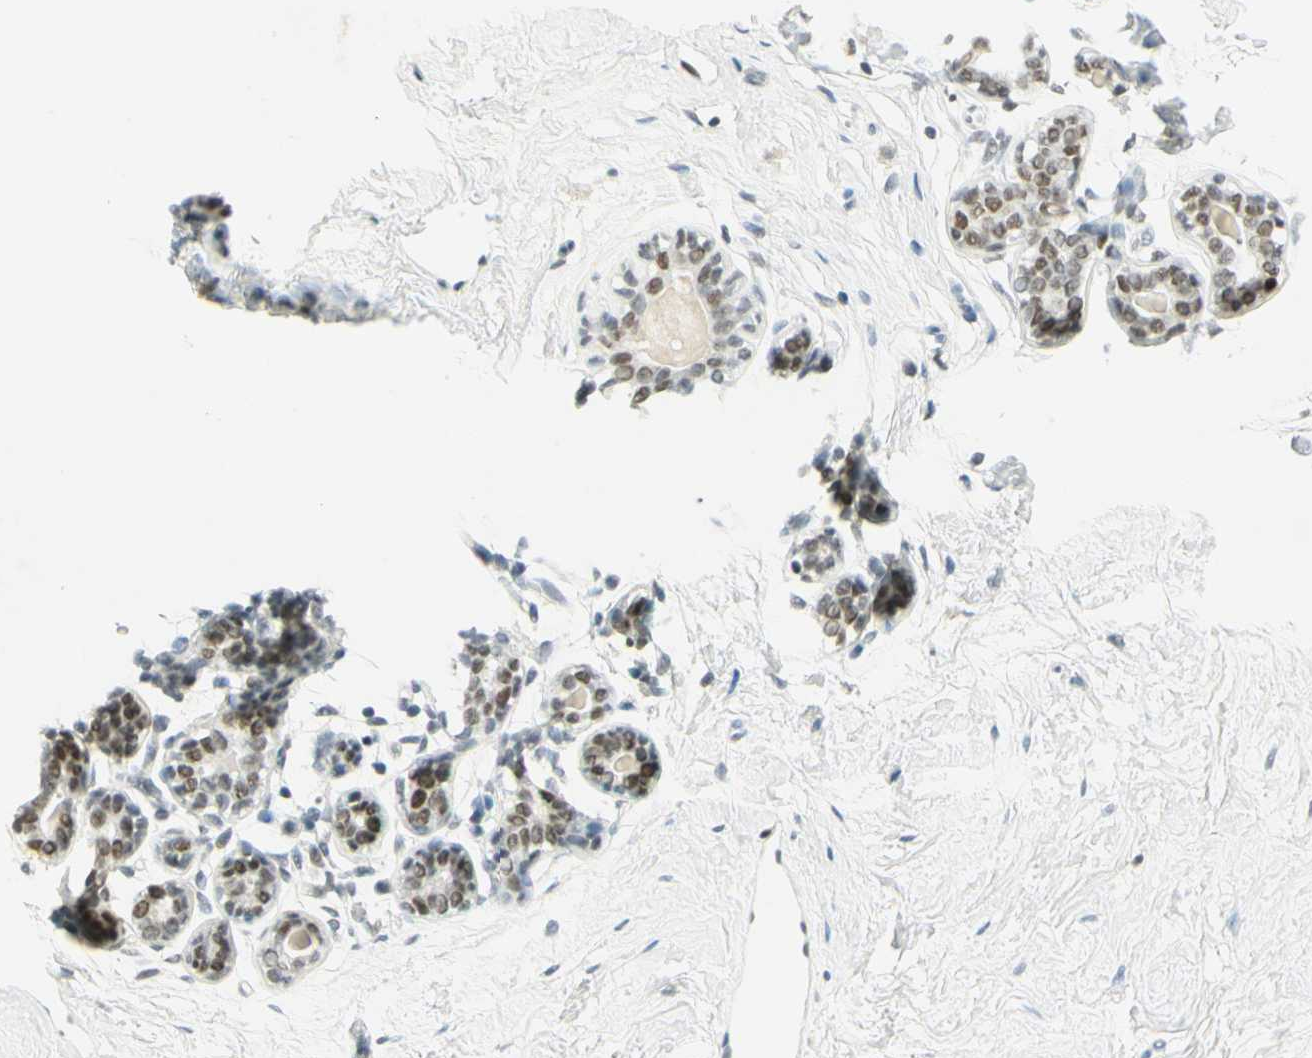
{"staining": {"intensity": "moderate", "quantity": "25%-75%", "location": "nuclear"}, "tissue": "breast", "cell_type": "Glandular cells", "image_type": "normal", "snomed": [{"axis": "morphology", "description": "Normal tissue, NOS"}, {"axis": "topography", "description": "Breast"}], "caption": "A brown stain highlights moderate nuclear positivity of a protein in glandular cells of unremarkable human breast.", "gene": "PMS2", "patient": {"sex": "female", "age": 23}}